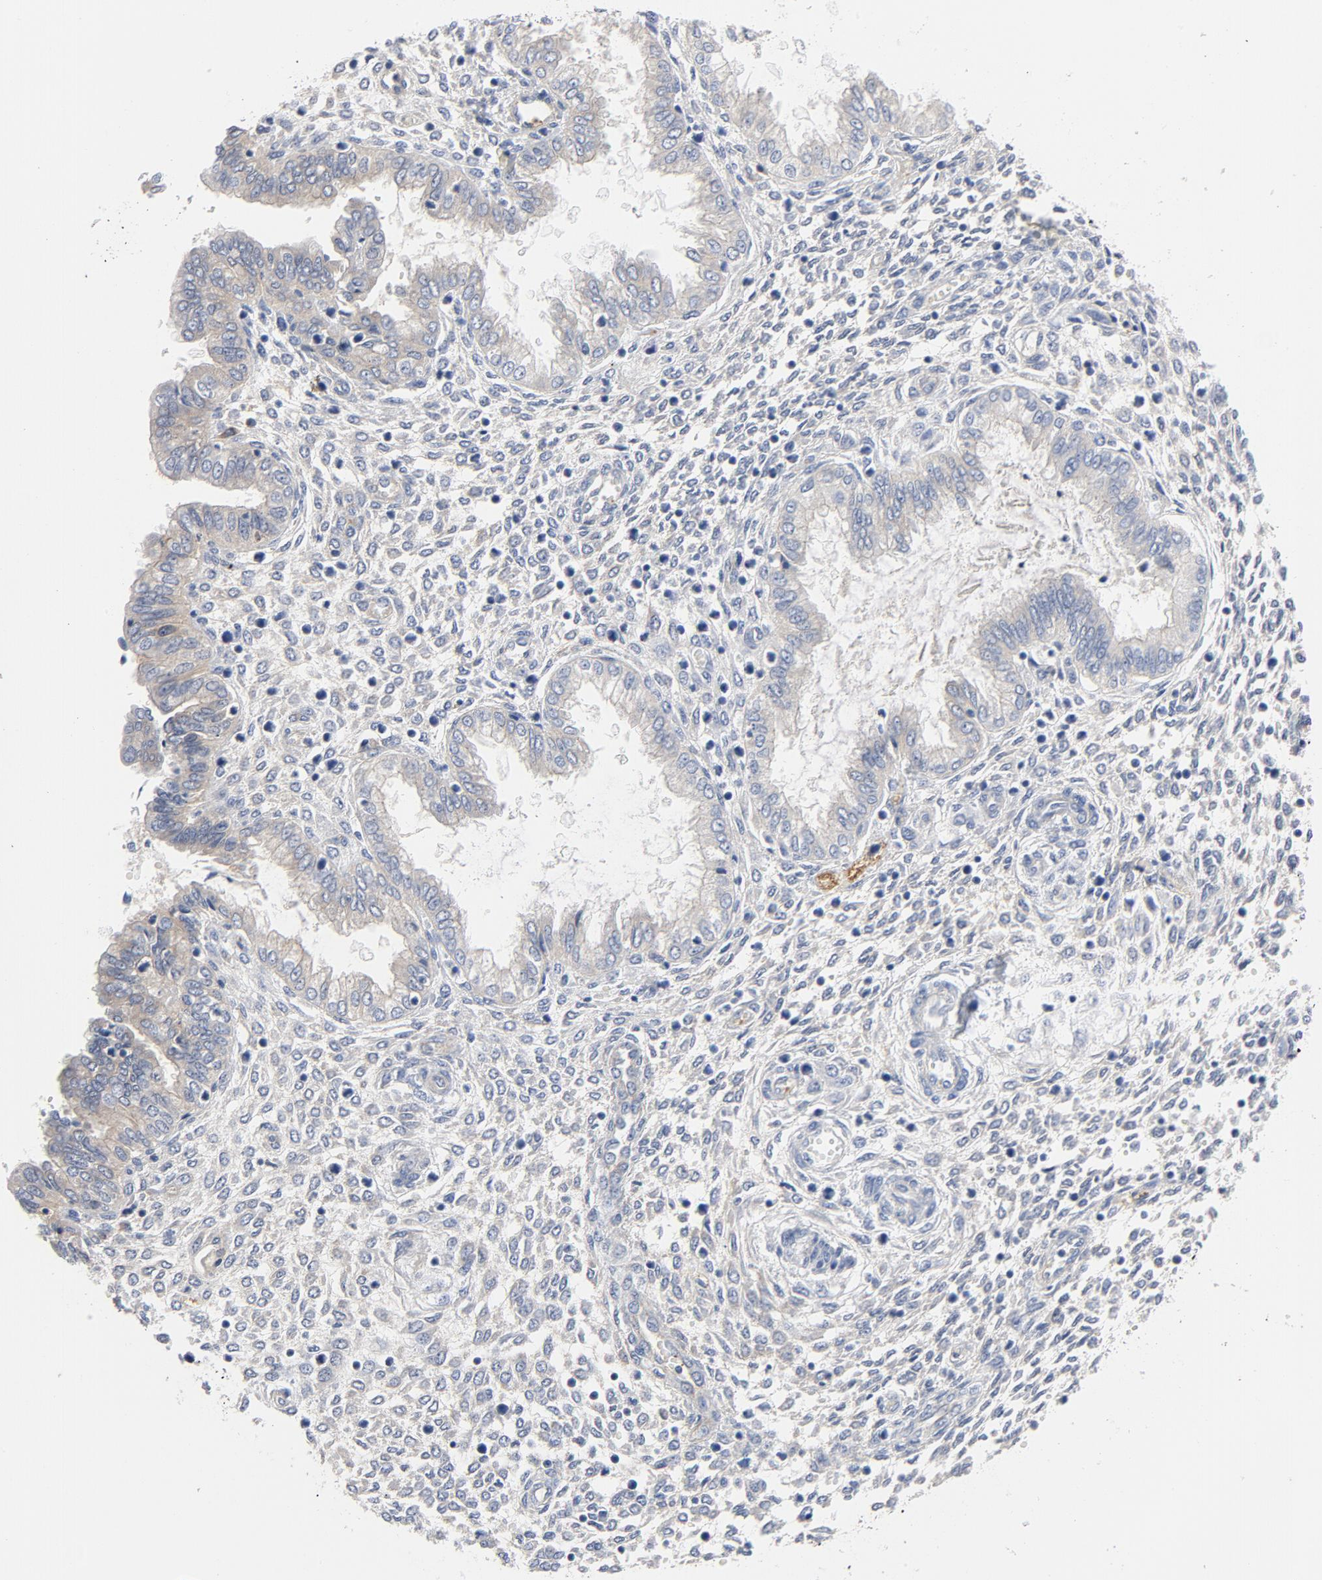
{"staining": {"intensity": "negative", "quantity": "none", "location": "none"}, "tissue": "endometrium", "cell_type": "Cells in endometrial stroma", "image_type": "normal", "snomed": [{"axis": "morphology", "description": "Normal tissue, NOS"}, {"axis": "topography", "description": "Endometrium"}], "caption": "Immunohistochemistry image of benign endometrium: endometrium stained with DAB demonstrates no significant protein expression in cells in endometrial stroma.", "gene": "SRC", "patient": {"sex": "female", "age": 33}}